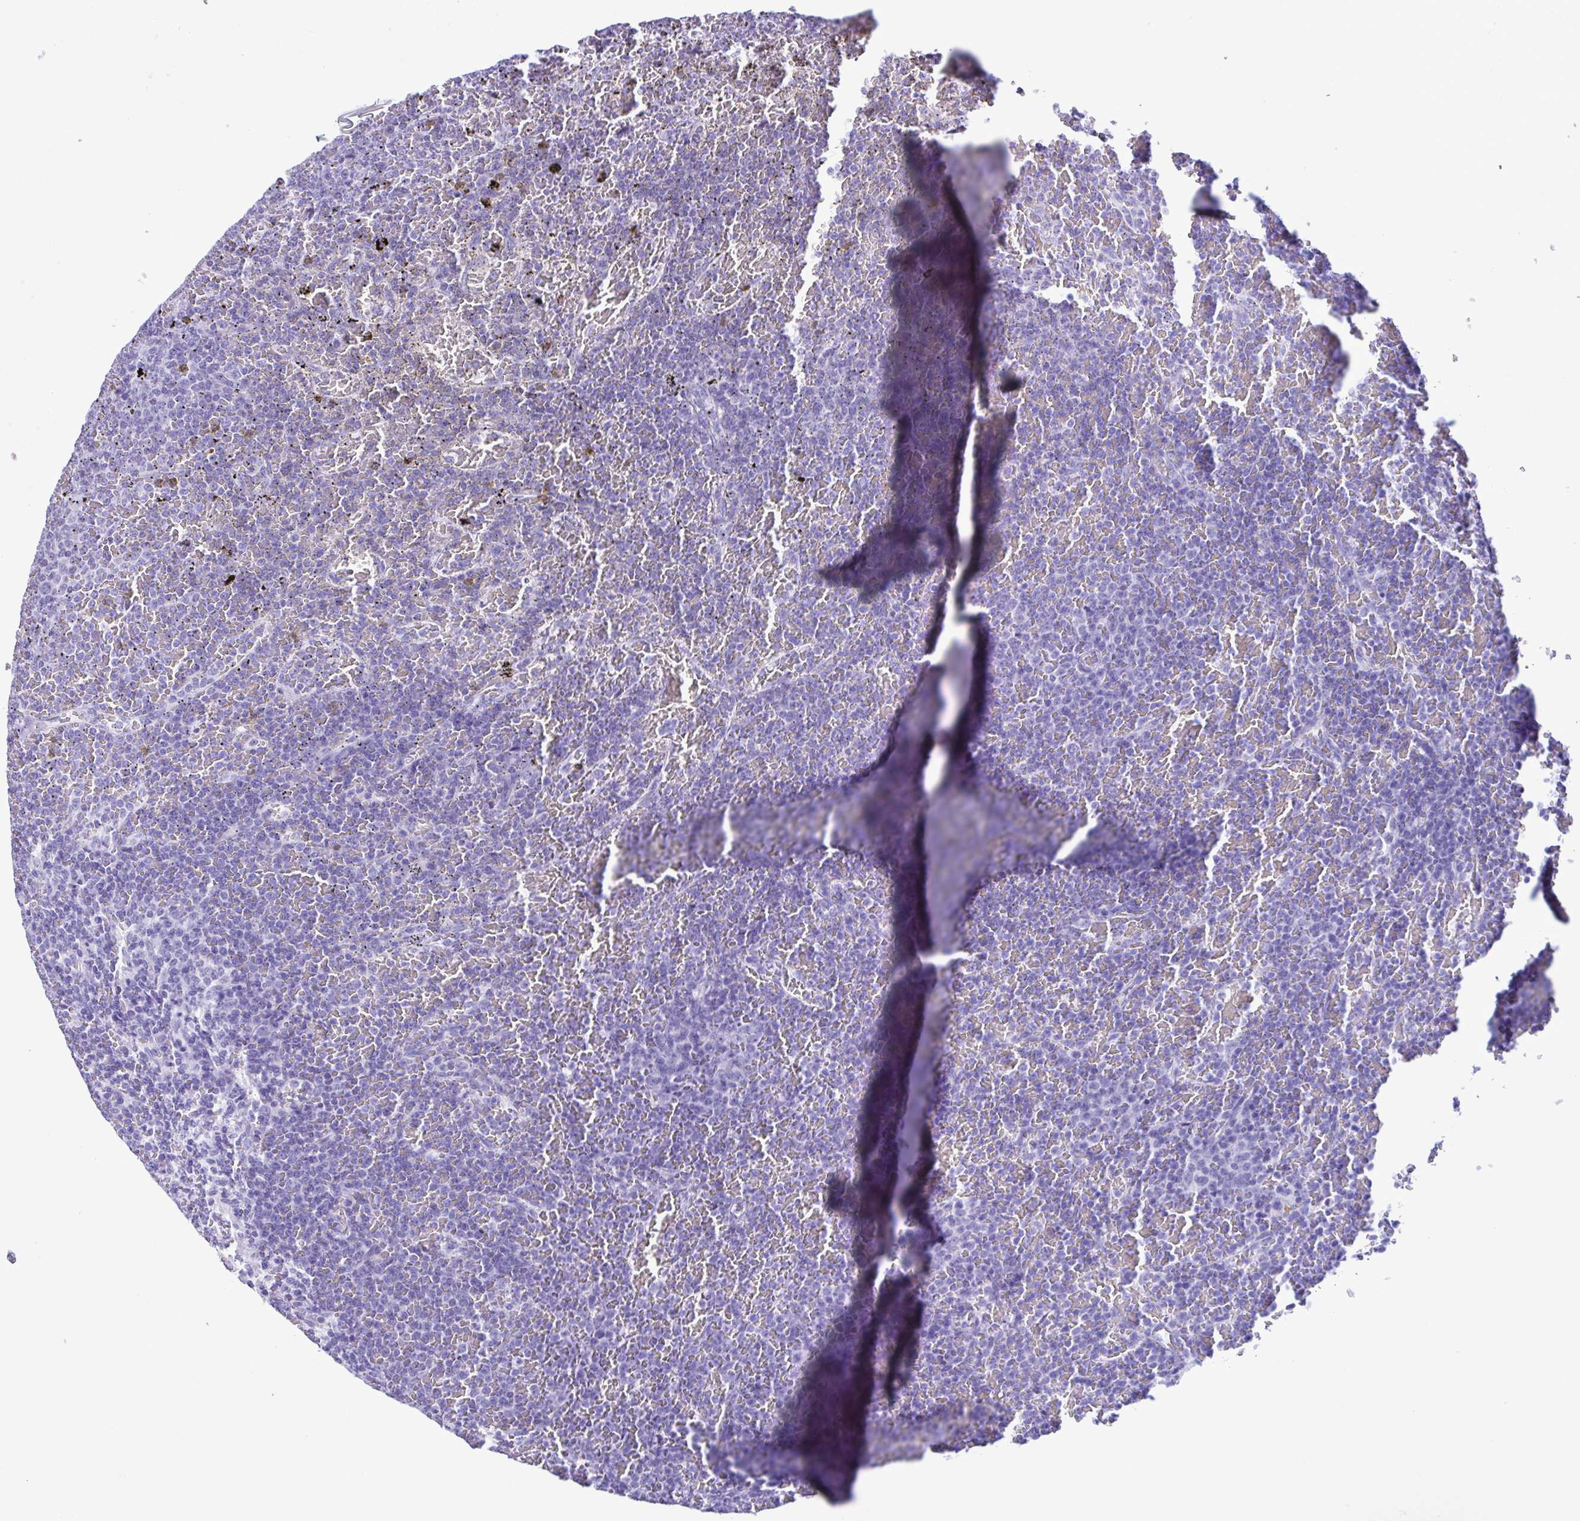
{"staining": {"intensity": "negative", "quantity": "none", "location": "none"}, "tissue": "lymphoma", "cell_type": "Tumor cells", "image_type": "cancer", "snomed": [{"axis": "morphology", "description": "Malignant lymphoma, non-Hodgkin's type, Low grade"}, {"axis": "topography", "description": "Spleen"}], "caption": "Image shows no protein staining in tumor cells of low-grade malignant lymphoma, non-Hodgkin's type tissue.", "gene": "CBY2", "patient": {"sex": "female", "age": 77}}